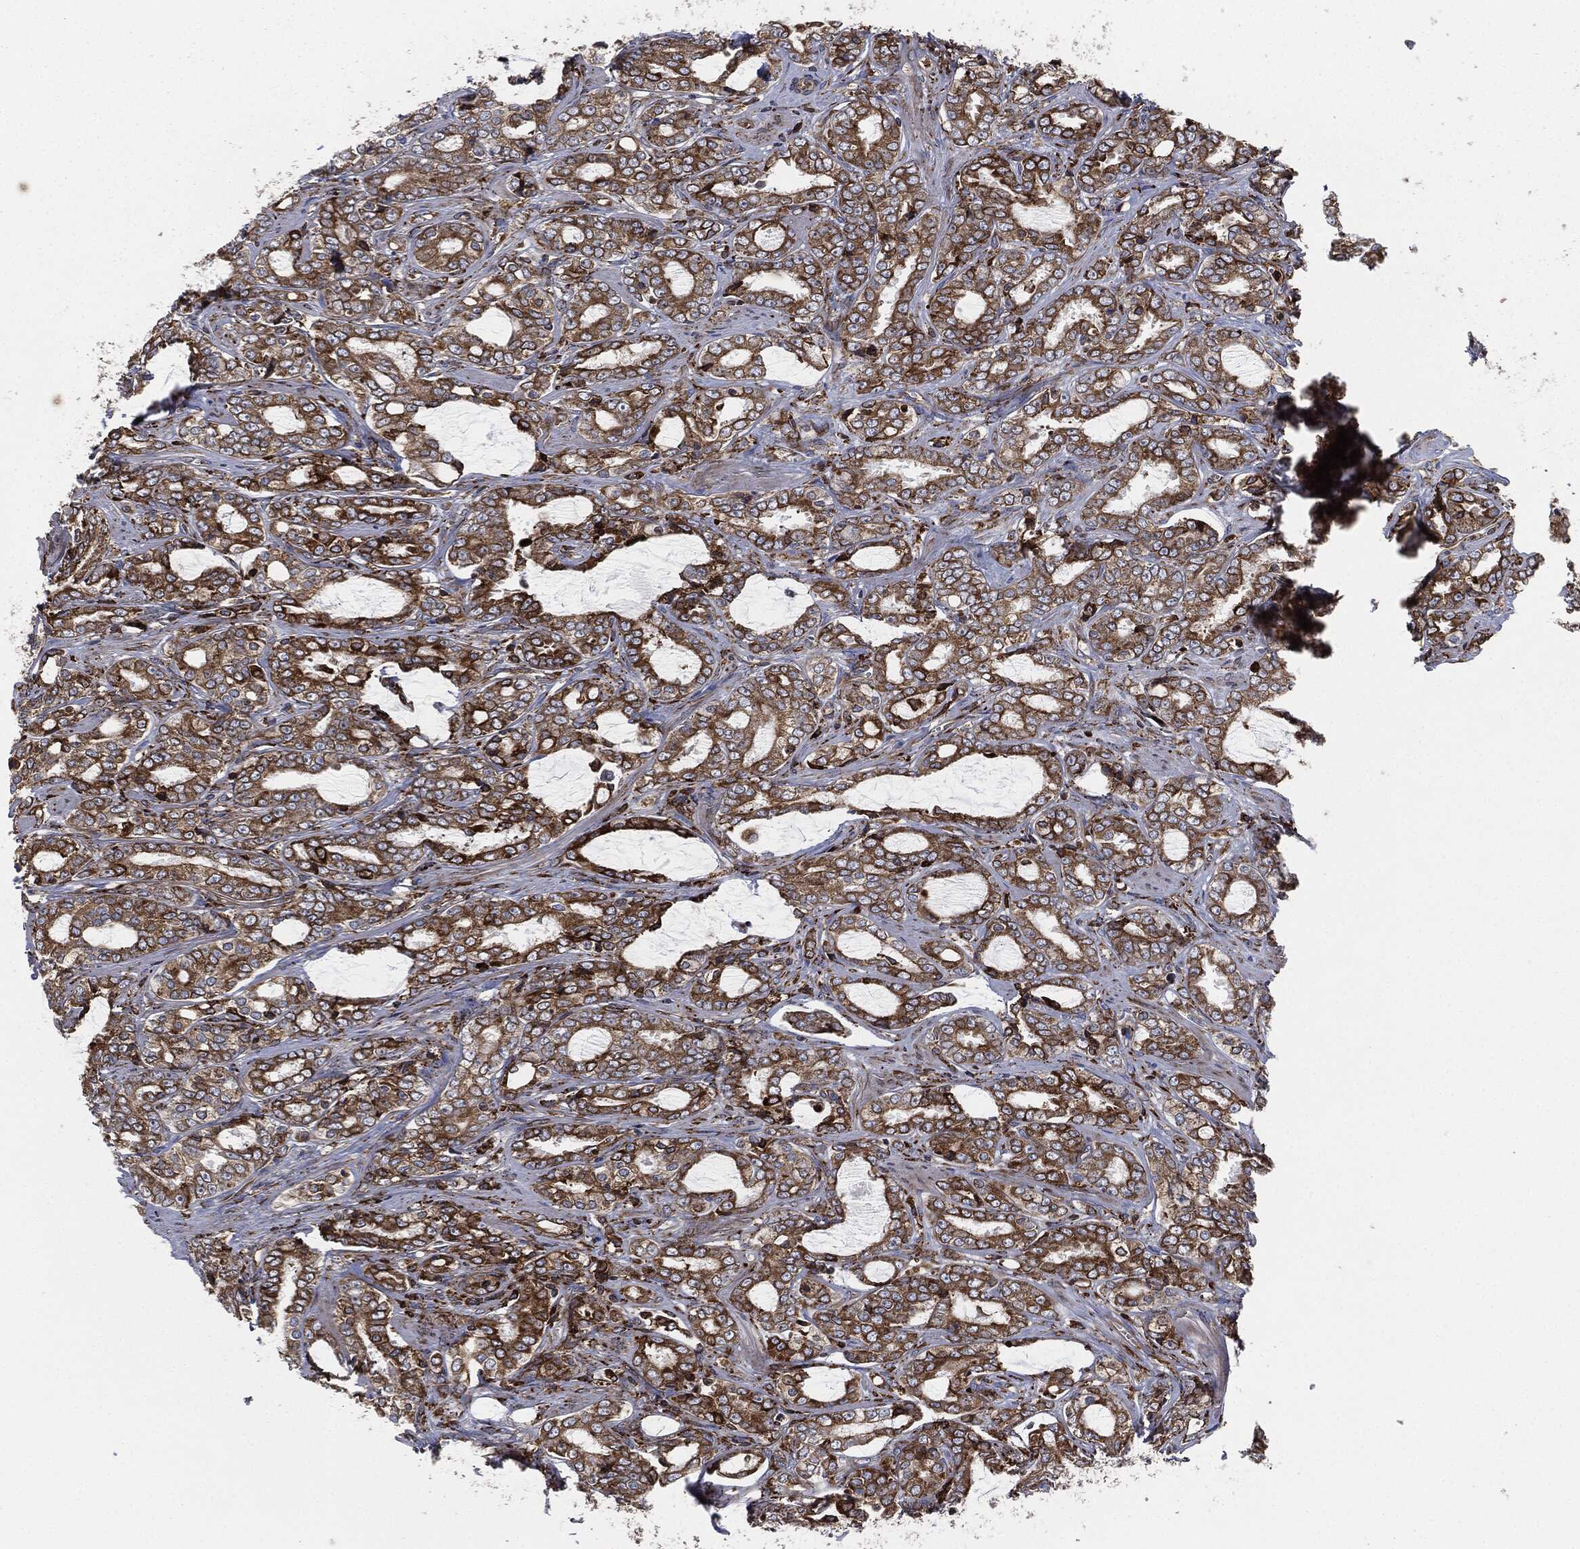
{"staining": {"intensity": "strong", "quantity": ">75%", "location": "cytoplasmic/membranous"}, "tissue": "prostate cancer", "cell_type": "Tumor cells", "image_type": "cancer", "snomed": [{"axis": "morphology", "description": "Adenocarcinoma, Medium grade"}, {"axis": "topography", "description": "Prostate"}], "caption": "This photomicrograph reveals medium-grade adenocarcinoma (prostate) stained with immunohistochemistry (IHC) to label a protein in brown. The cytoplasmic/membranous of tumor cells show strong positivity for the protein. Nuclei are counter-stained blue.", "gene": "CALR", "patient": {"sex": "male", "age": 71}}